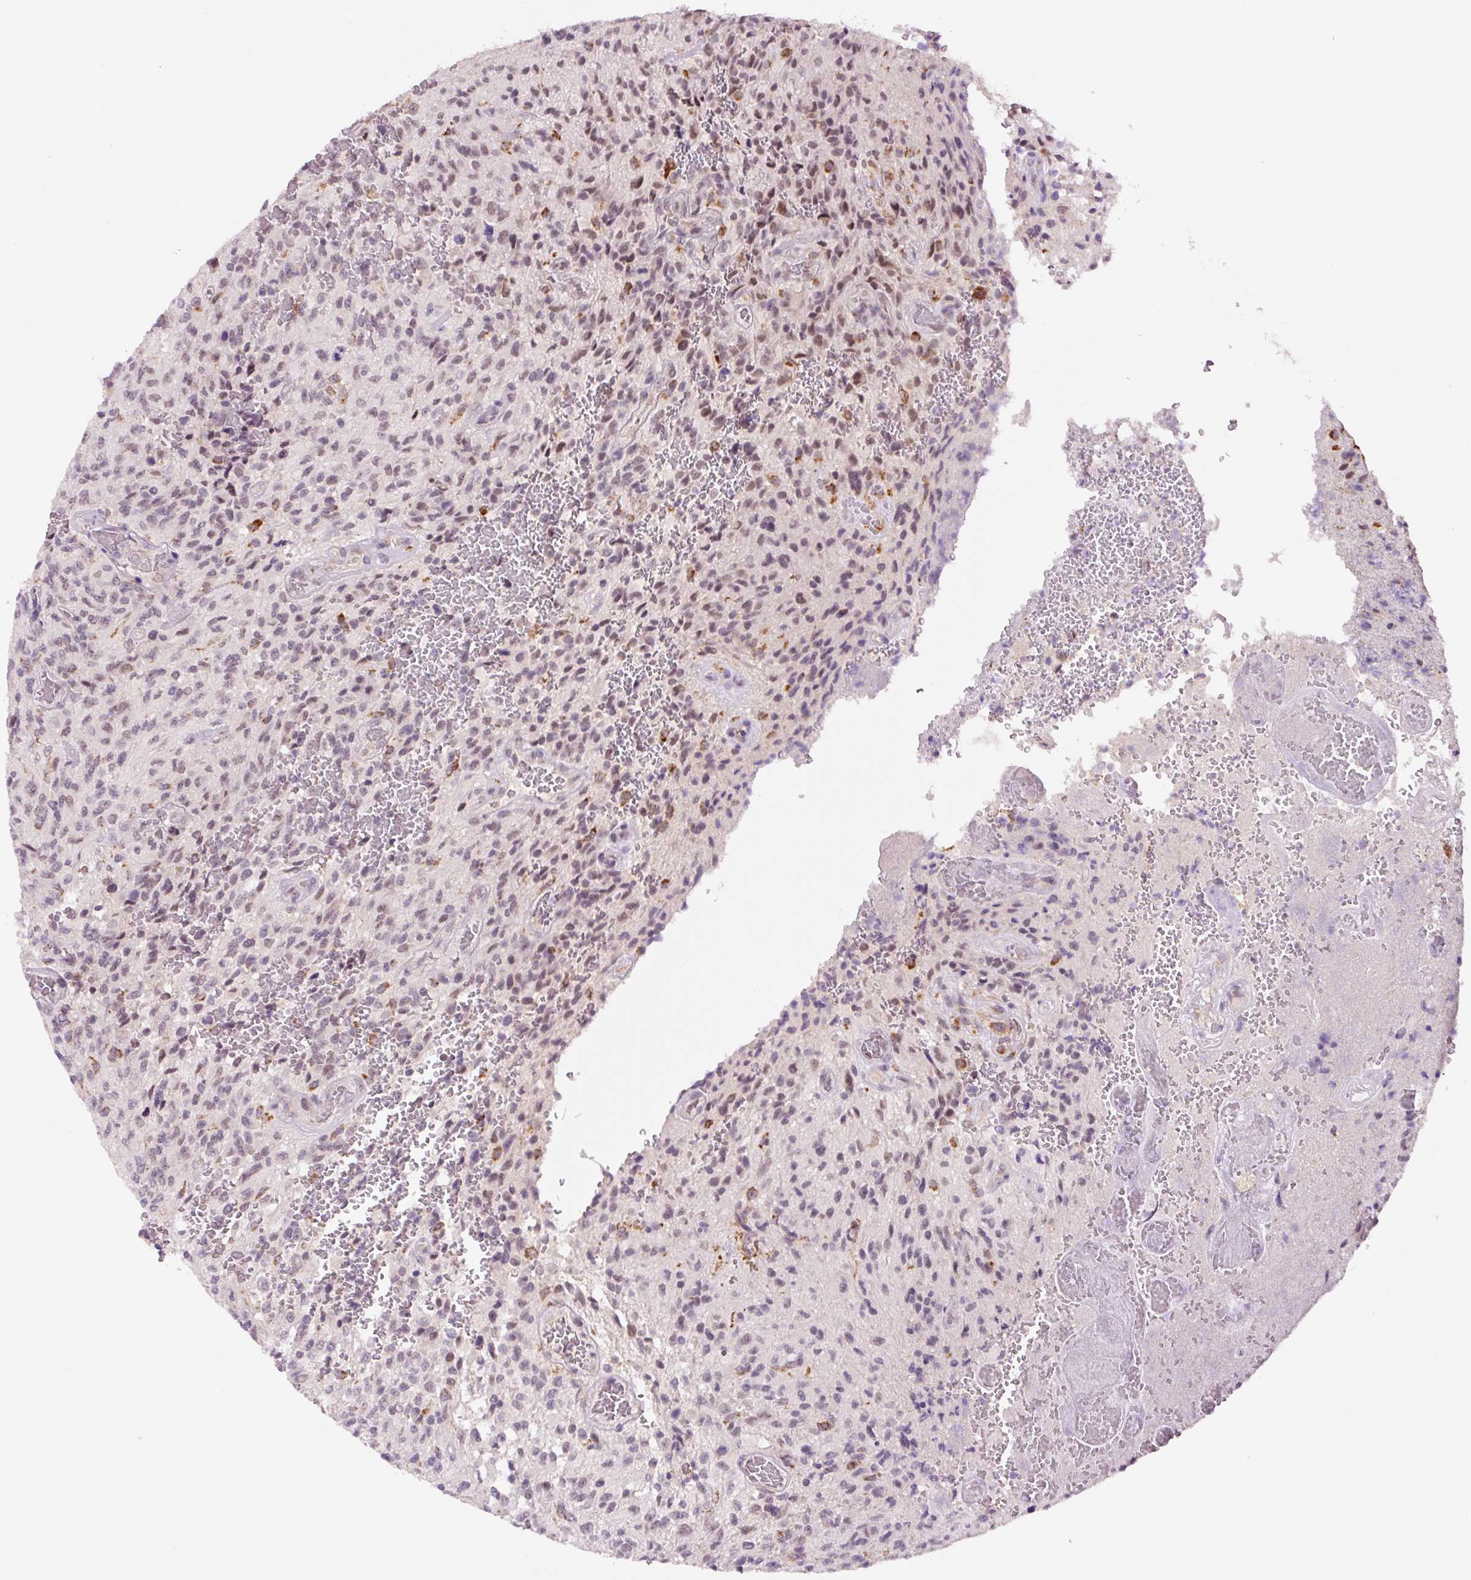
{"staining": {"intensity": "weak", "quantity": "<25%", "location": "nuclear"}, "tissue": "glioma", "cell_type": "Tumor cells", "image_type": "cancer", "snomed": [{"axis": "morphology", "description": "Normal tissue, NOS"}, {"axis": "morphology", "description": "Glioma, malignant, High grade"}, {"axis": "topography", "description": "Cerebral cortex"}], "caption": "Immunohistochemical staining of glioma reveals no significant staining in tumor cells. (DAB (3,3'-diaminobenzidine) IHC, high magnification).", "gene": "PCK2", "patient": {"sex": "male", "age": 56}}